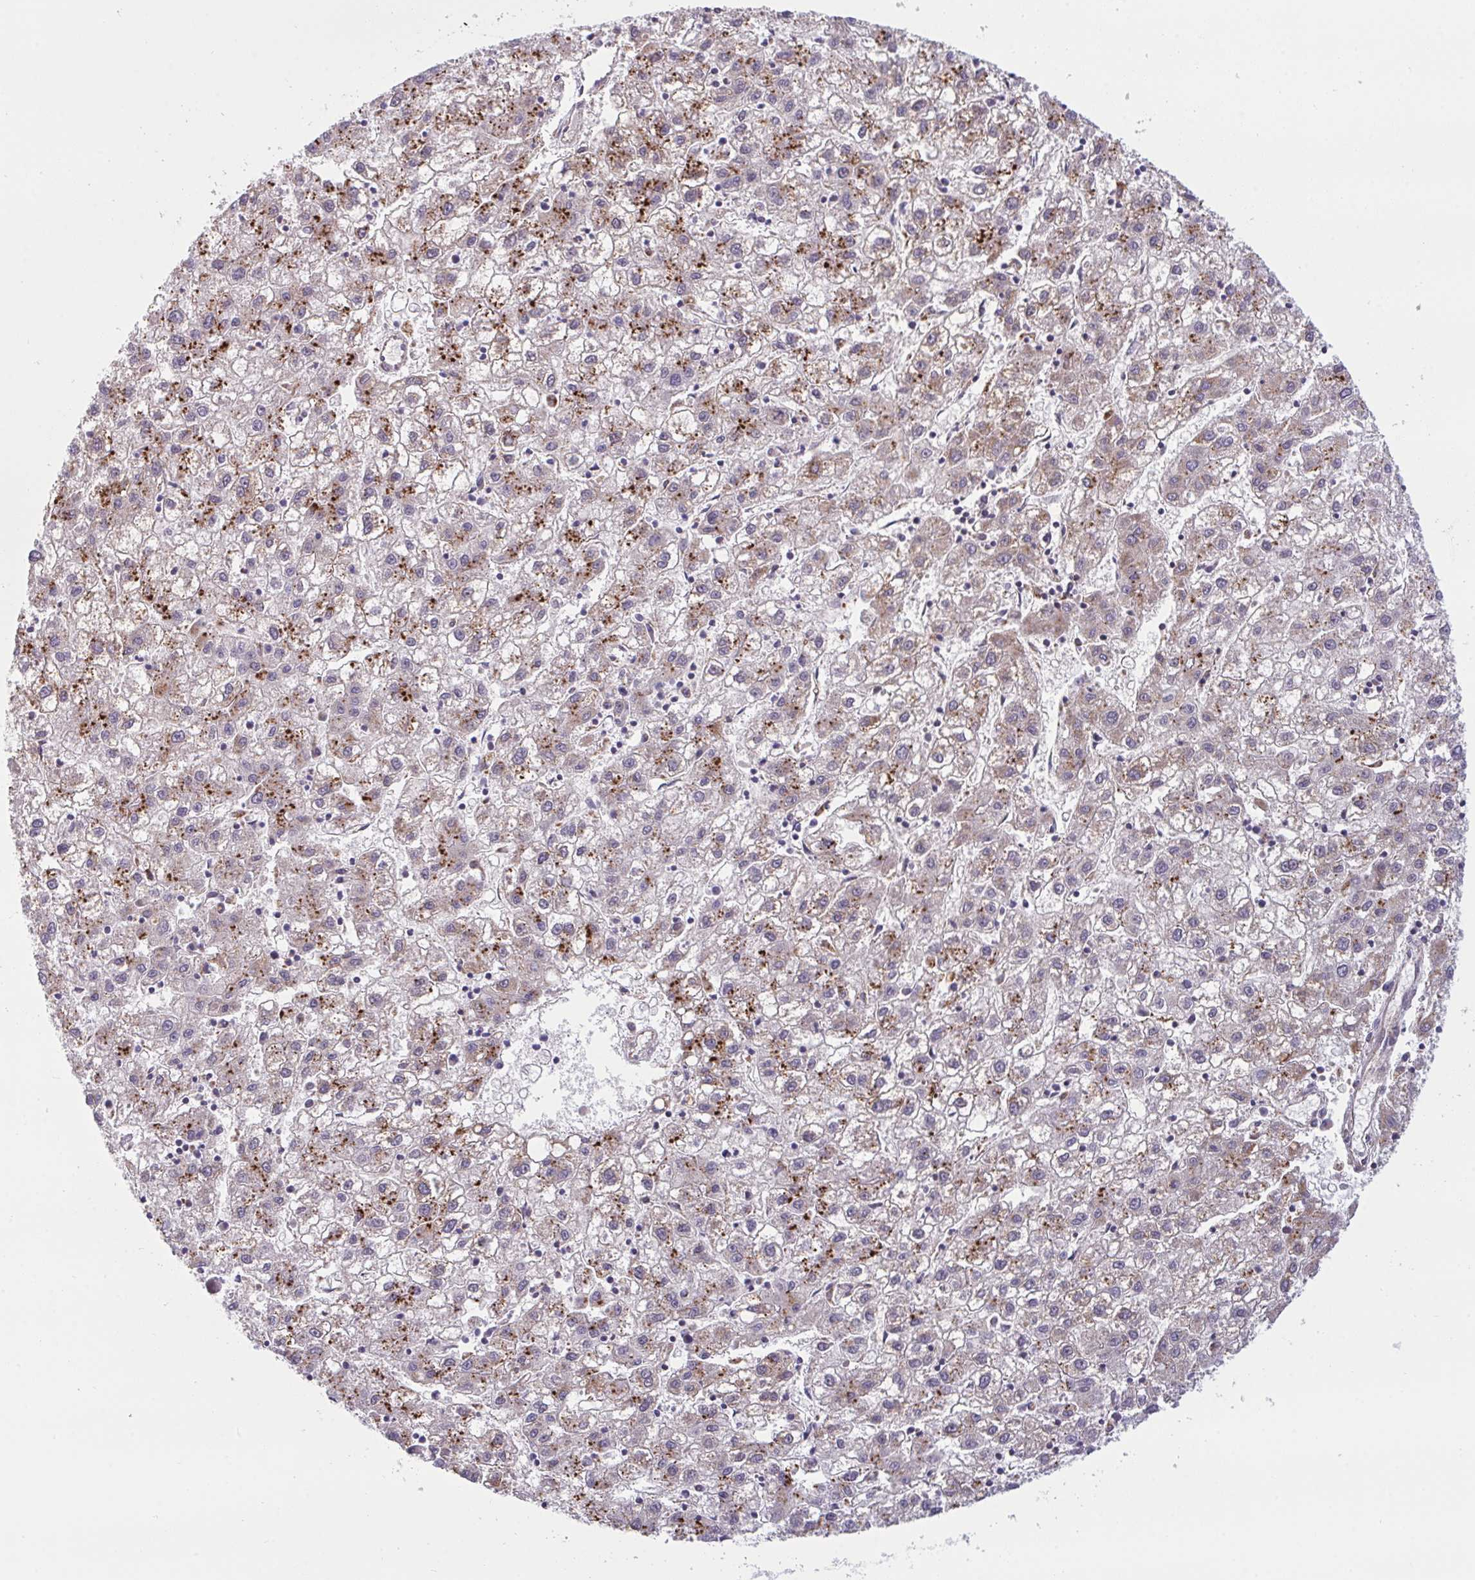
{"staining": {"intensity": "moderate", "quantity": ">75%", "location": "cytoplasmic/membranous"}, "tissue": "liver cancer", "cell_type": "Tumor cells", "image_type": "cancer", "snomed": [{"axis": "morphology", "description": "Carcinoma, Hepatocellular, NOS"}, {"axis": "topography", "description": "Liver"}], "caption": "IHC image of human hepatocellular carcinoma (liver) stained for a protein (brown), which shows medium levels of moderate cytoplasmic/membranous staining in approximately >75% of tumor cells.", "gene": "XAF1", "patient": {"sex": "male", "age": 72}}